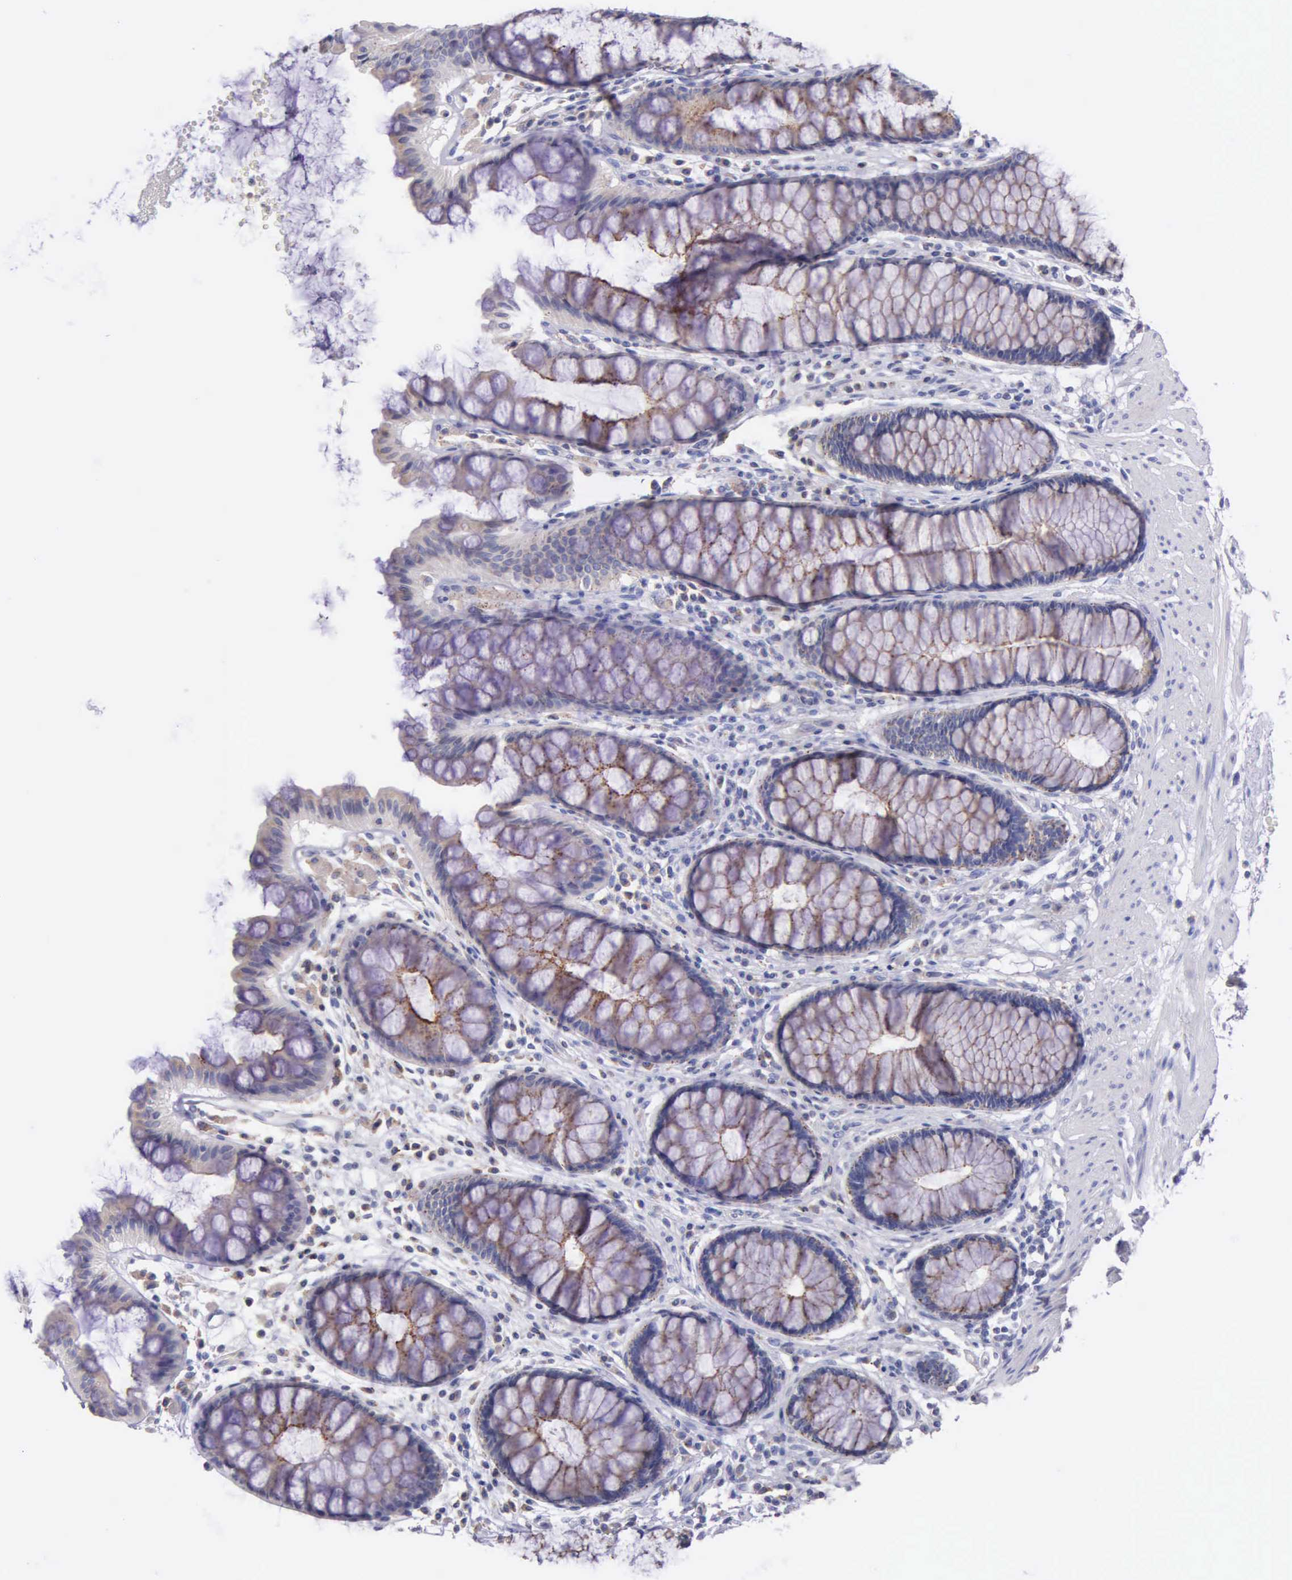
{"staining": {"intensity": "weak", "quantity": ">75%", "location": "cytoplasmic/membranous"}, "tissue": "rectum", "cell_type": "Glandular cells", "image_type": "normal", "snomed": [{"axis": "morphology", "description": "Normal tissue, NOS"}, {"axis": "topography", "description": "Rectum"}], "caption": "This micrograph exhibits normal rectum stained with IHC to label a protein in brown. The cytoplasmic/membranous of glandular cells show weak positivity for the protein. Nuclei are counter-stained blue.", "gene": "CTAGE15", "patient": {"sex": "male", "age": 77}}